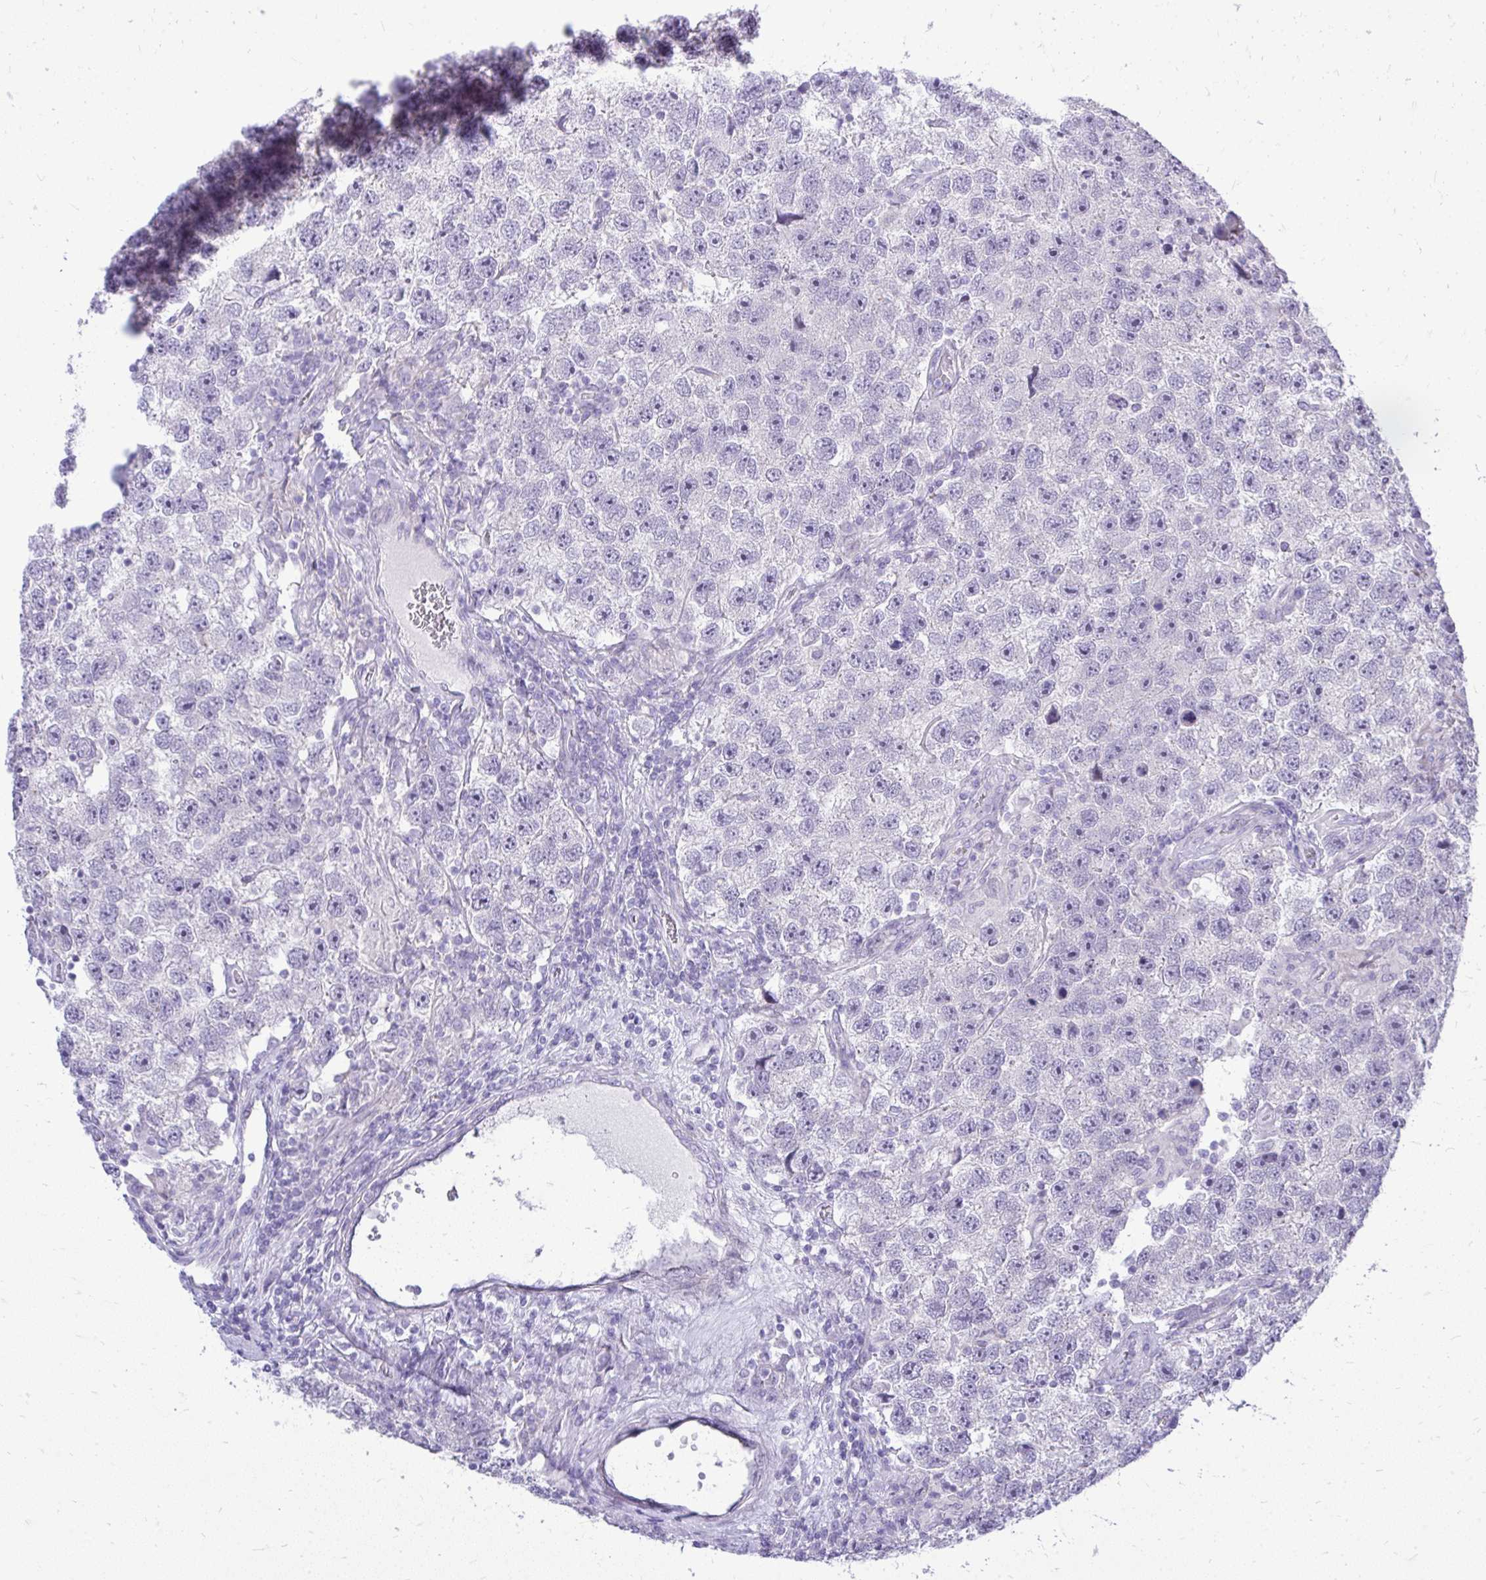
{"staining": {"intensity": "negative", "quantity": "none", "location": "none"}, "tissue": "testis cancer", "cell_type": "Tumor cells", "image_type": "cancer", "snomed": [{"axis": "morphology", "description": "Seminoma, NOS"}, {"axis": "topography", "description": "Testis"}], "caption": "A histopathology image of human testis cancer (seminoma) is negative for staining in tumor cells.", "gene": "OR8D1", "patient": {"sex": "male", "age": 26}}